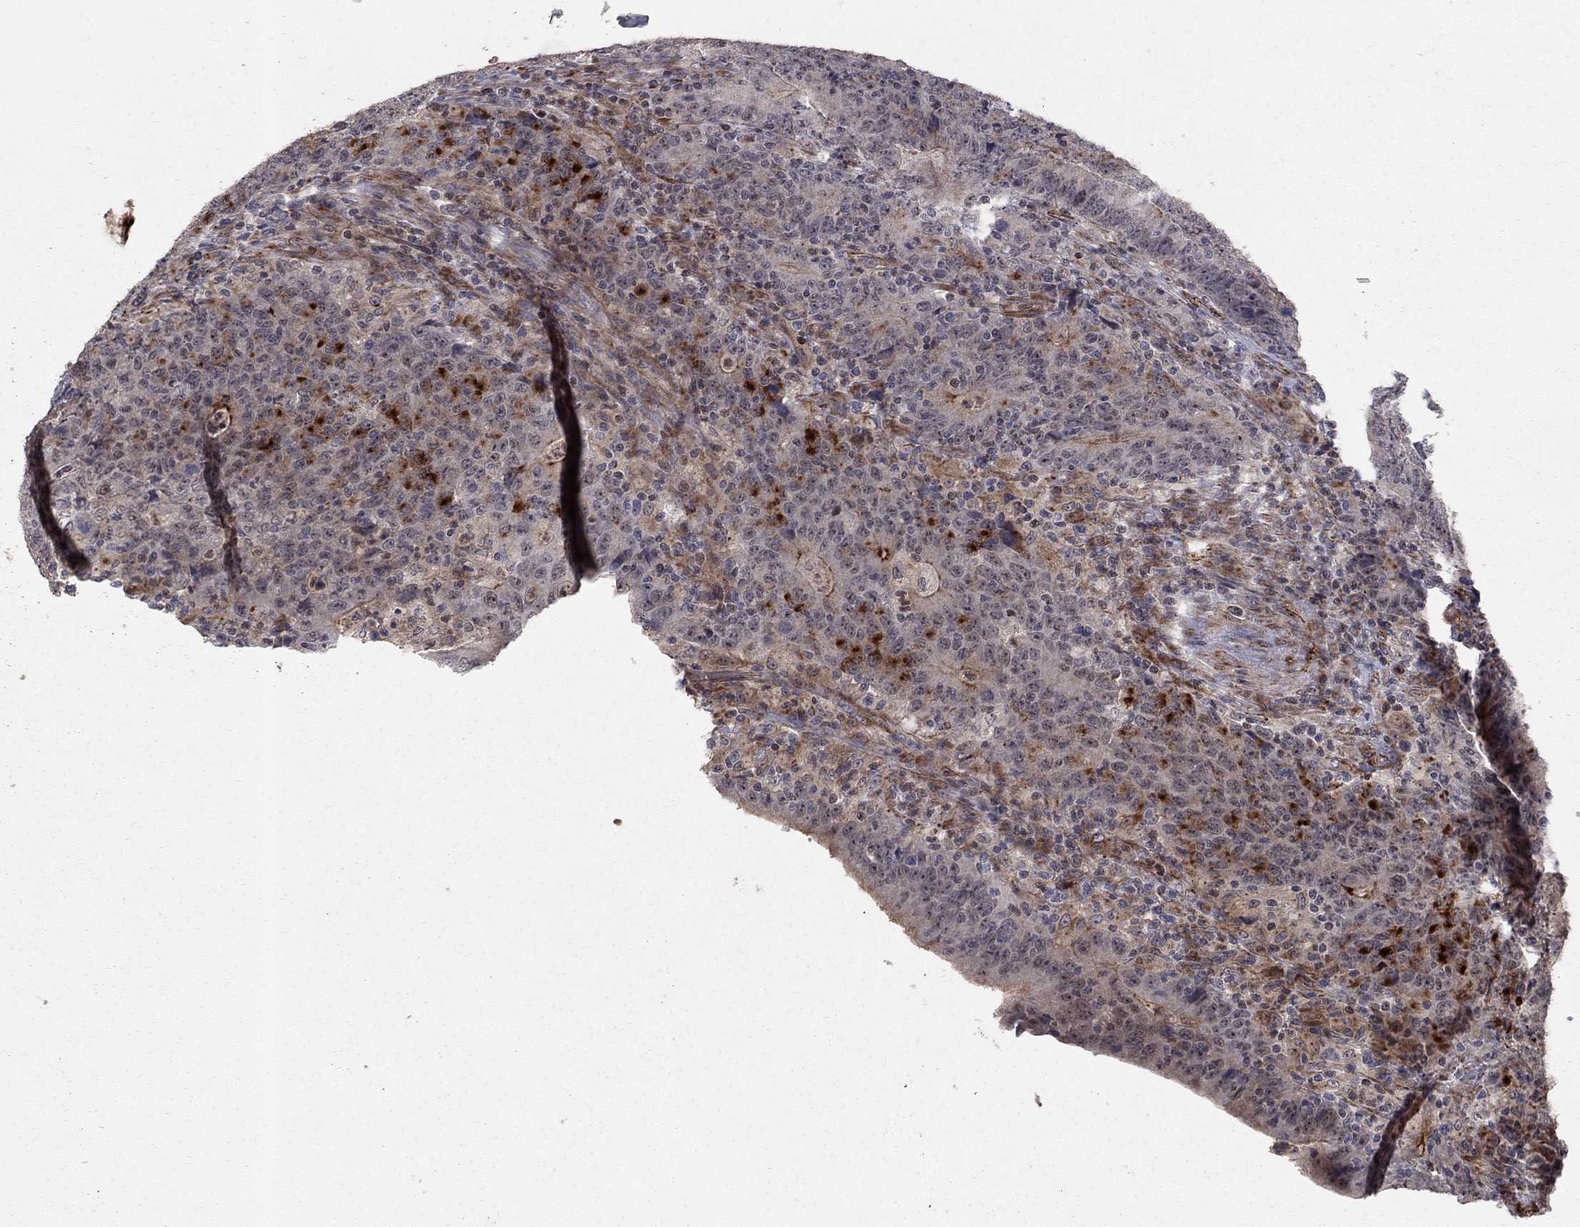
{"staining": {"intensity": "negative", "quantity": "none", "location": "none"}, "tissue": "colorectal cancer", "cell_type": "Tumor cells", "image_type": "cancer", "snomed": [{"axis": "morphology", "description": "Adenocarcinoma, NOS"}, {"axis": "topography", "description": "Colon"}], "caption": "Immunohistochemical staining of human colorectal adenocarcinoma demonstrates no significant staining in tumor cells.", "gene": "MSRA", "patient": {"sex": "female", "age": 75}}